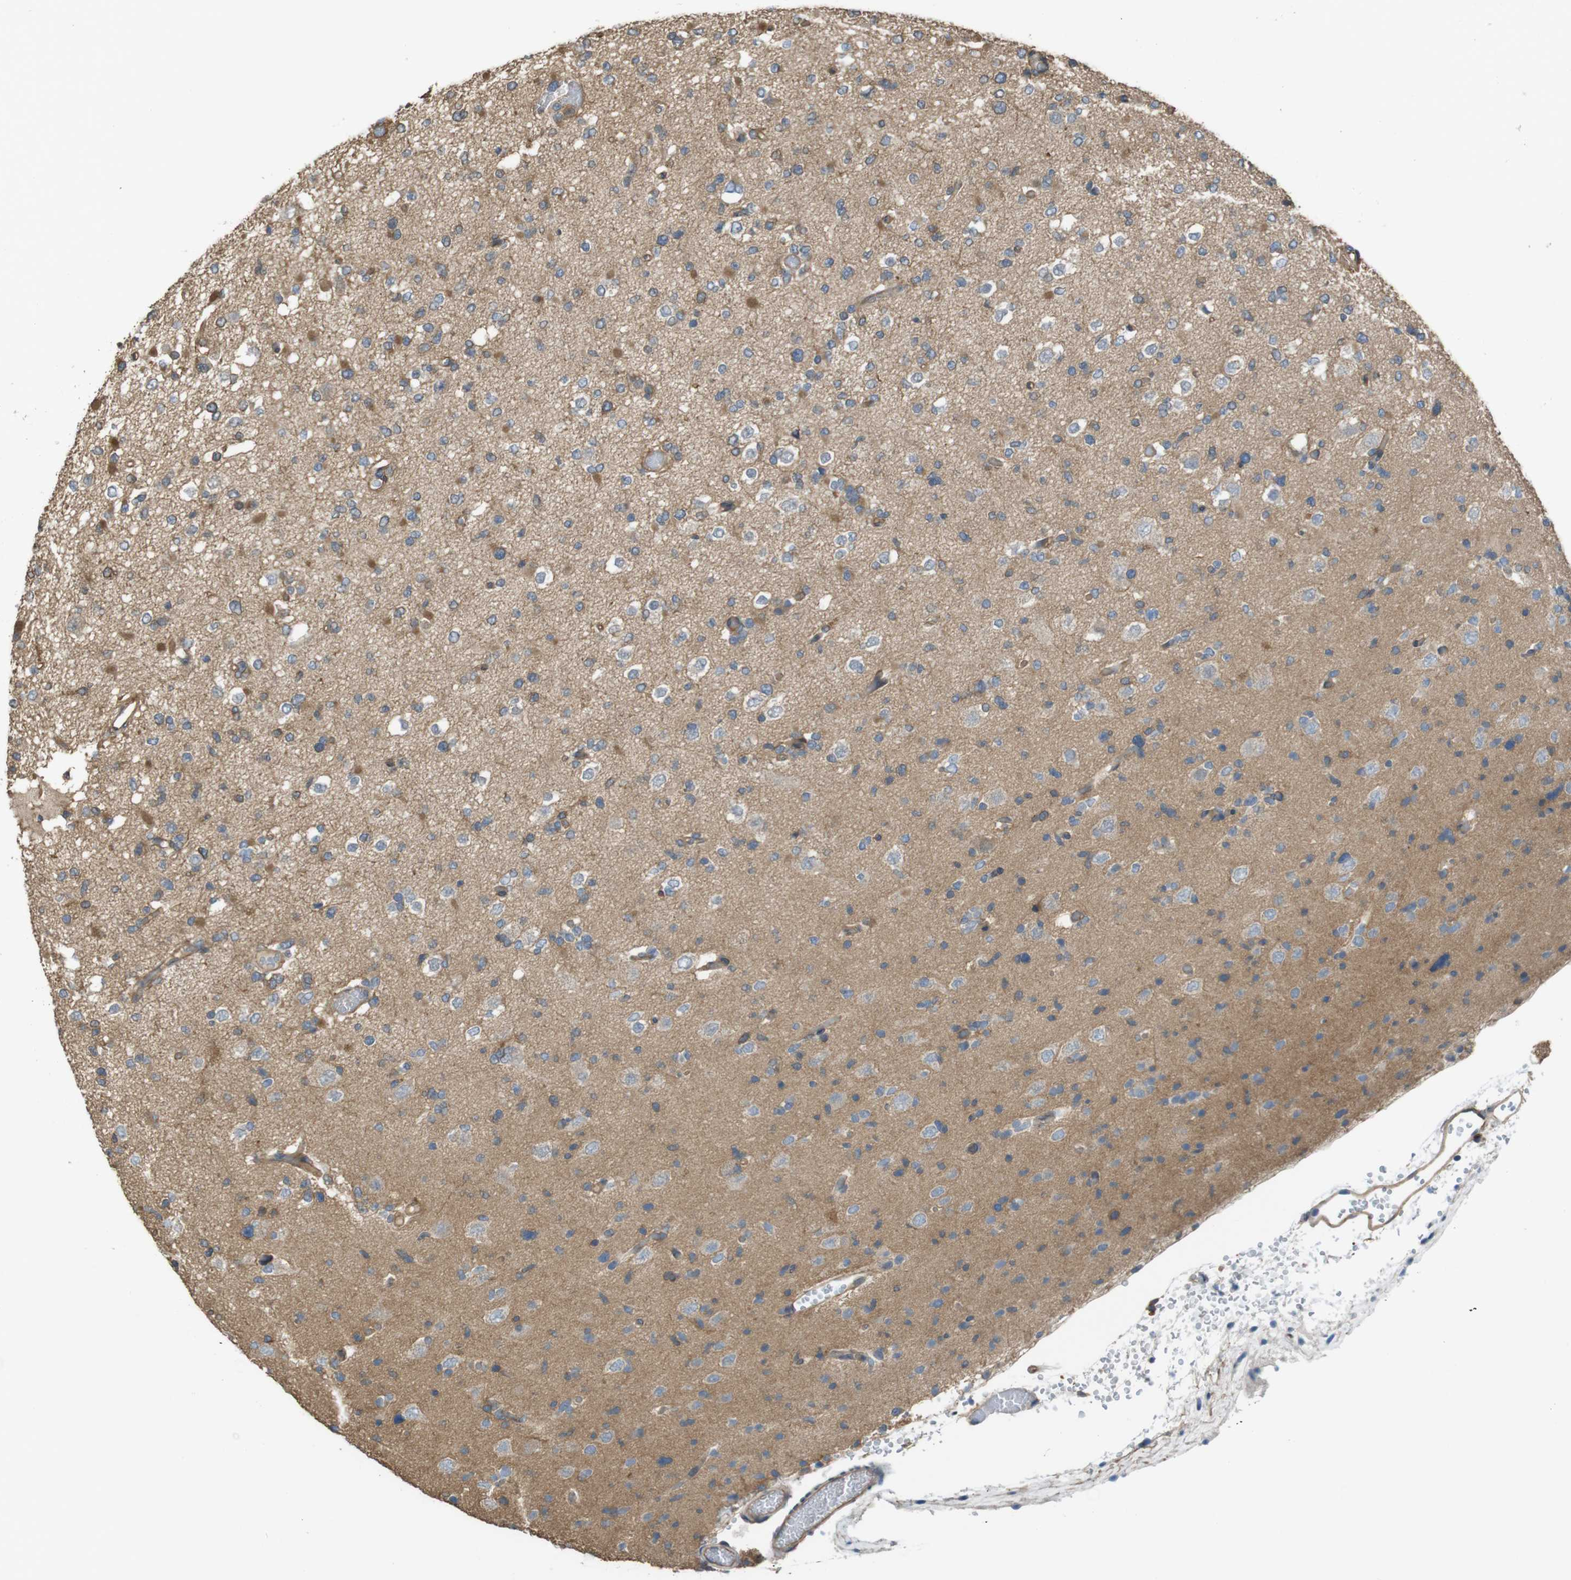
{"staining": {"intensity": "moderate", "quantity": "<25%", "location": "cytoplasmic/membranous"}, "tissue": "glioma", "cell_type": "Tumor cells", "image_type": "cancer", "snomed": [{"axis": "morphology", "description": "Glioma, malignant, Low grade"}, {"axis": "topography", "description": "Brain"}], "caption": "Low-grade glioma (malignant) stained for a protein (brown) demonstrates moderate cytoplasmic/membranous positive positivity in about <25% of tumor cells.", "gene": "ARHGDIA", "patient": {"sex": "female", "age": 22}}